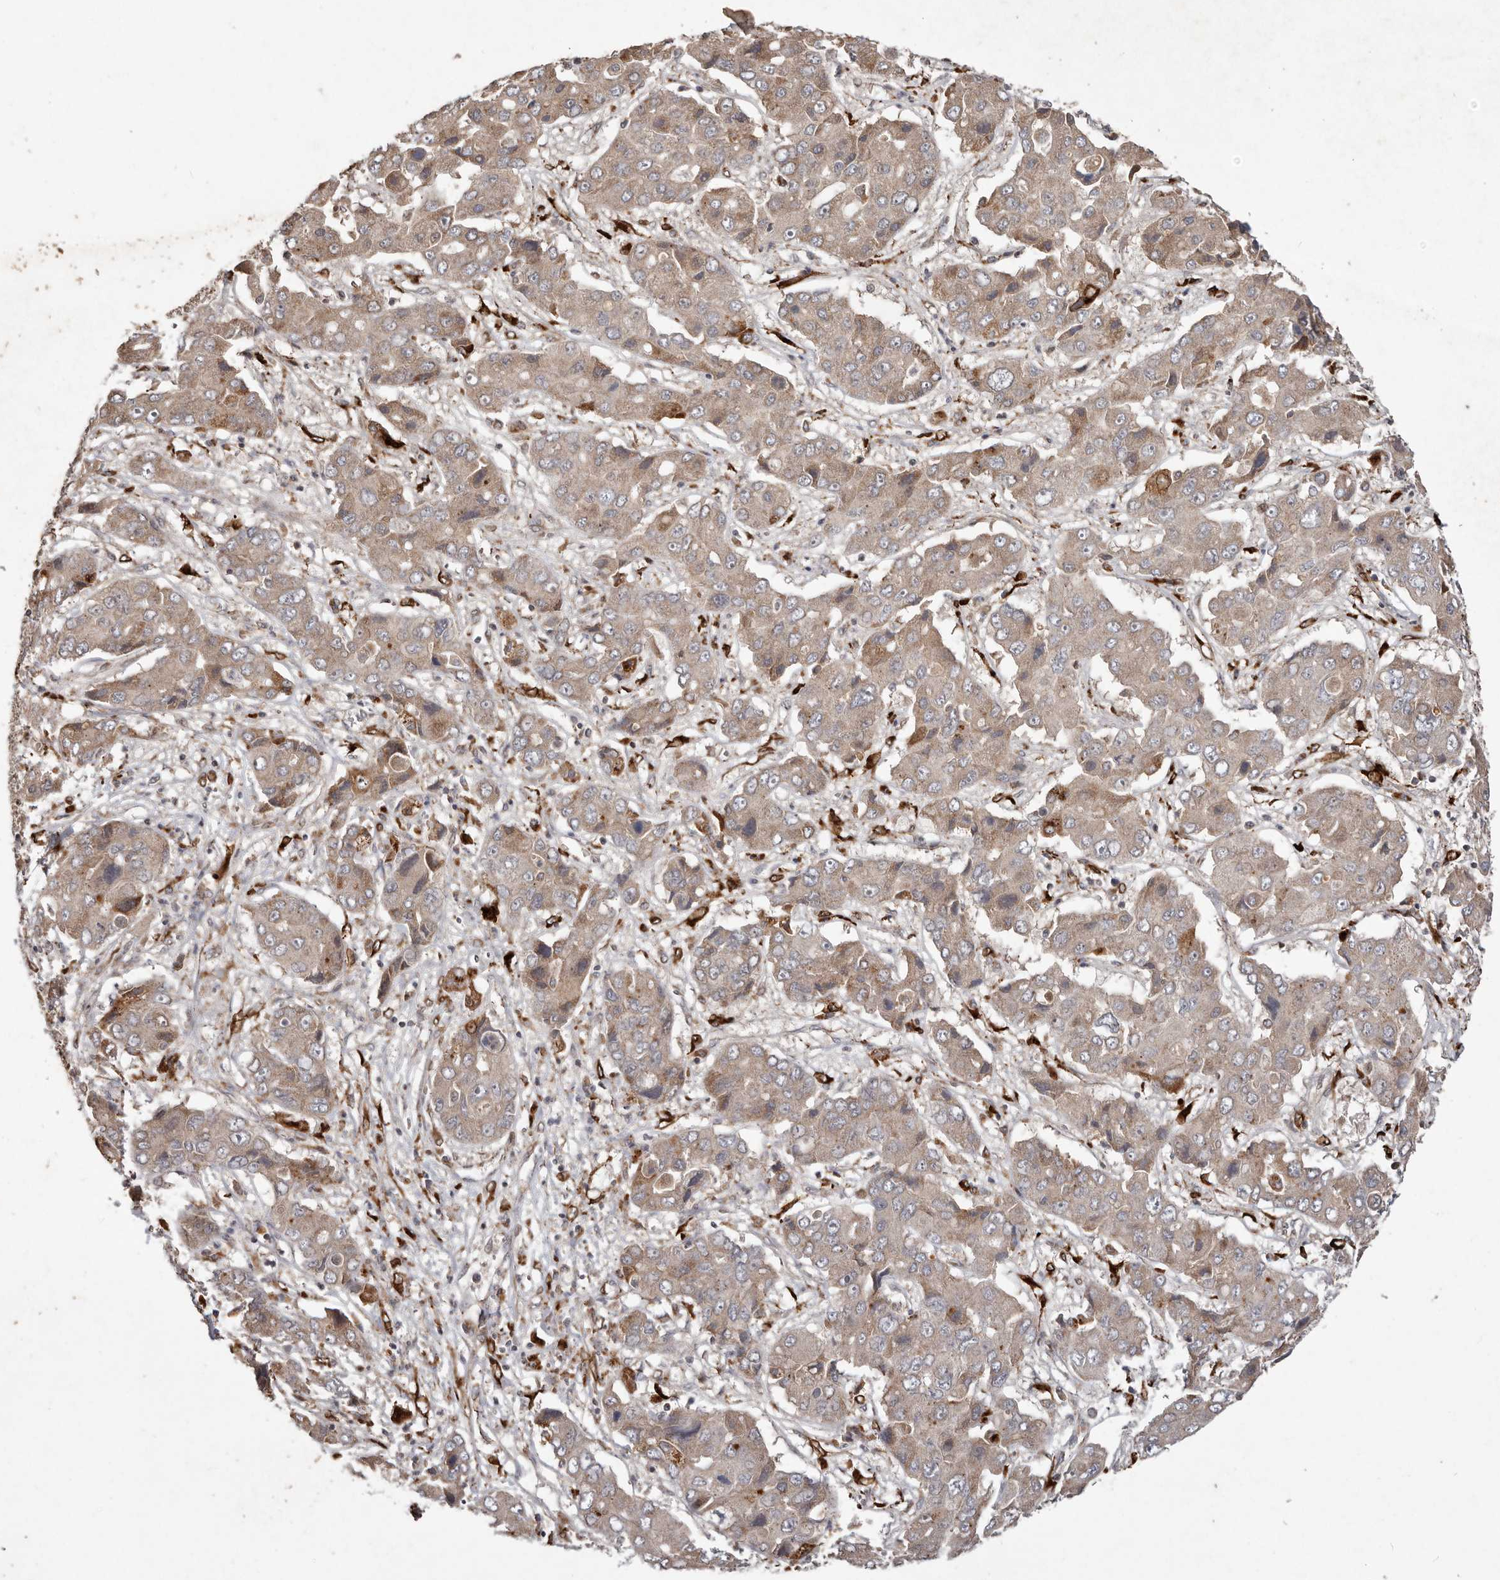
{"staining": {"intensity": "weak", "quantity": "25%-75%", "location": "cytoplasmic/membranous"}, "tissue": "liver cancer", "cell_type": "Tumor cells", "image_type": "cancer", "snomed": [{"axis": "morphology", "description": "Cholangiocarcinoma"}, {"axis": "topography", "description": "Liver"}], "caption": "Immunohistochemical staining of human cholangiocarcinoma (liver) shows weak cytoplasmic/membranous protein positivity in approximately 25%-75% of tumor cells.", "gene": "PLOD2", "patient": {"sex": "male", "age": 67}}